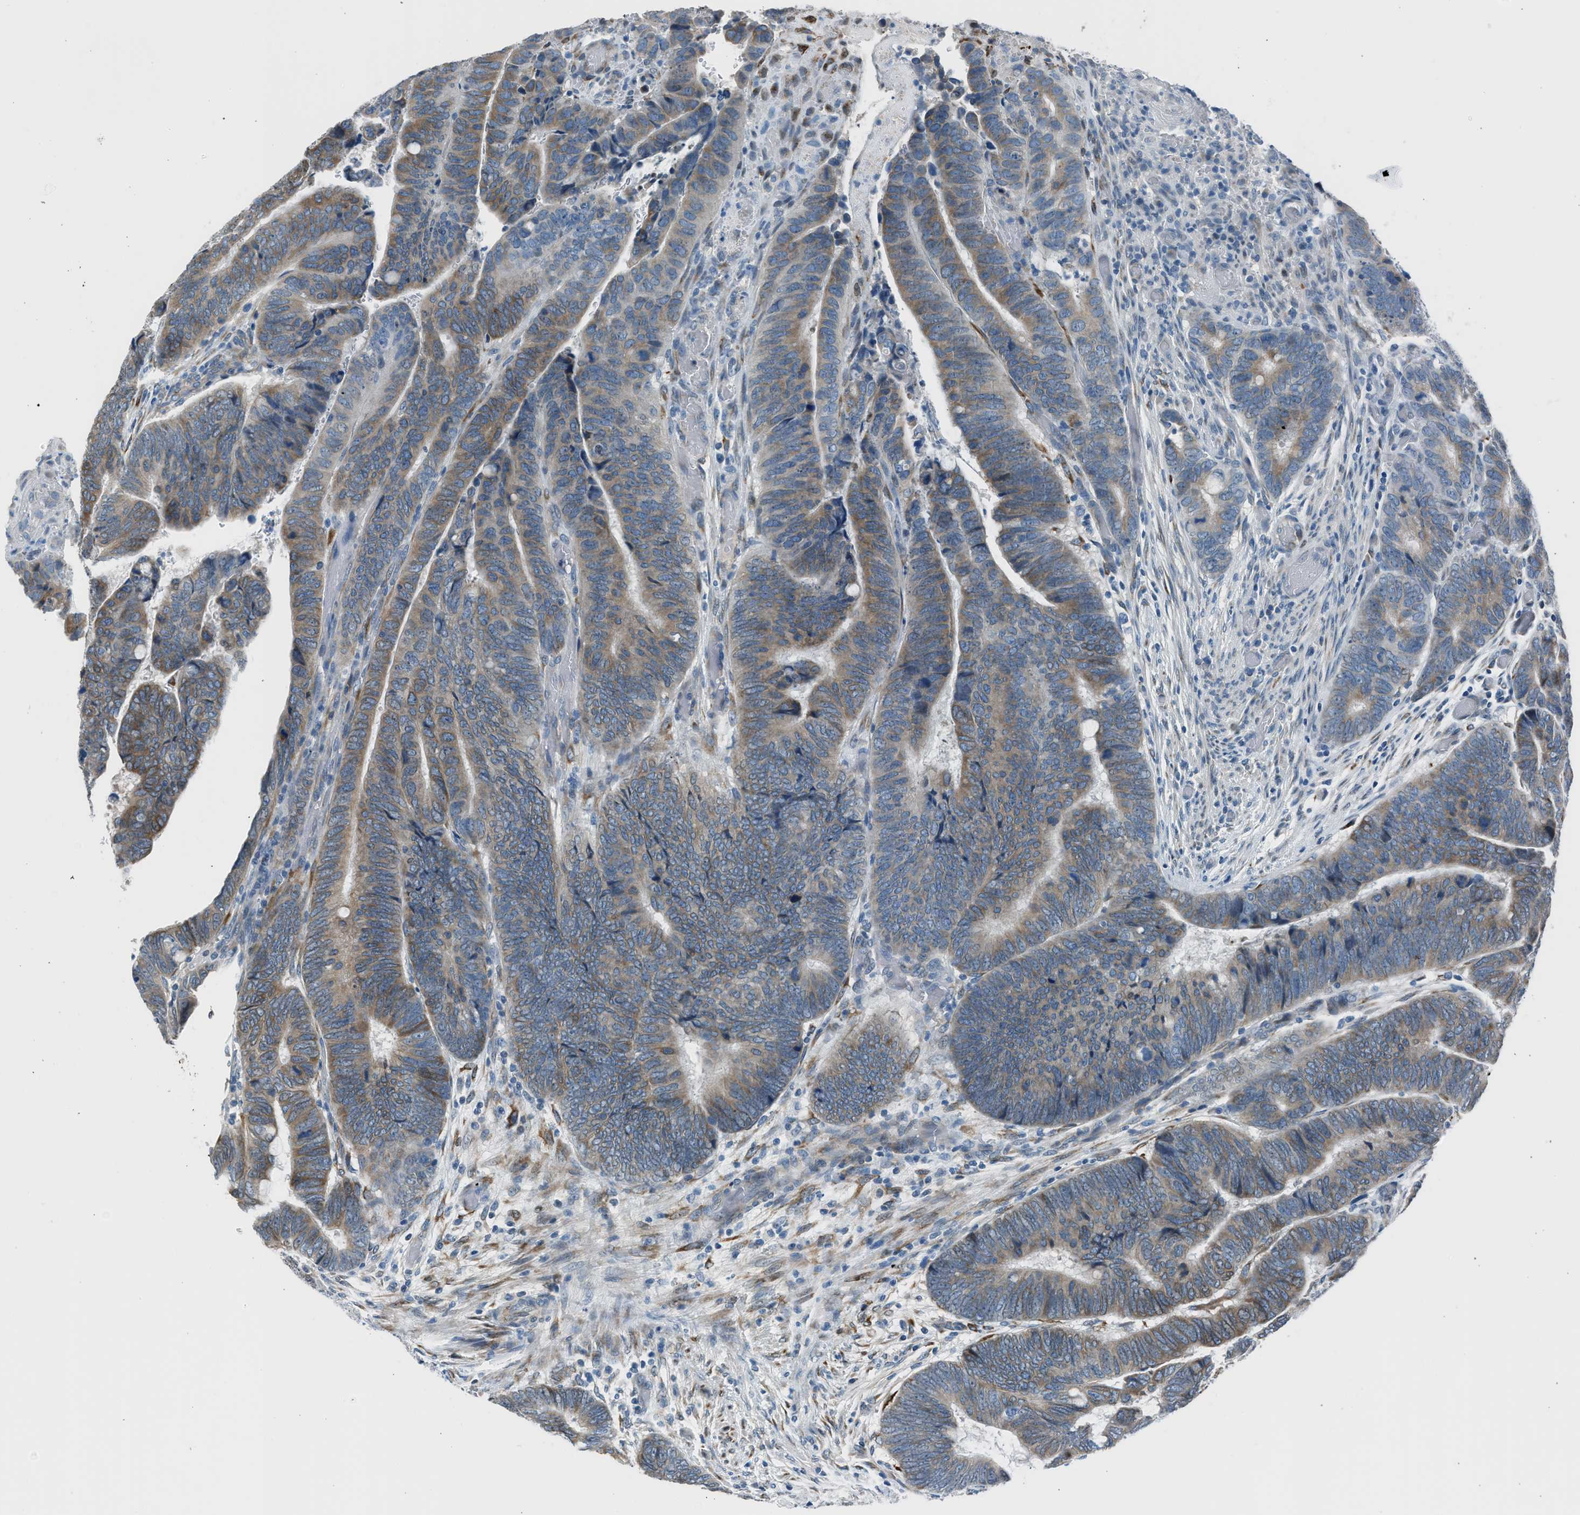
{"staining": {"intensity": "moderate", "quantity": "25%-75%", "location": "cytoplasmic/membranous"}, "tissue": "colorectal cancer", "cell_type": "Tumor cells", "image_type": "cancer", "snomed": [{"axis": "morphology", "description": "Normal tissue, NOS"}, {"axis": "morphology", "description": "Adenocarcinoma, NOS"}, {"axis": "topography", "description": "Rectum"}], "caption": "A high-resolution photomicrograph shows IHC staining of colorectal cancer, which exhibits moderate cytoplasmic/membranous positivity in approximately 25%-75% of tumor cells.", "gene": "RNF41", "patient": {"sex": "male", "age": 92}}